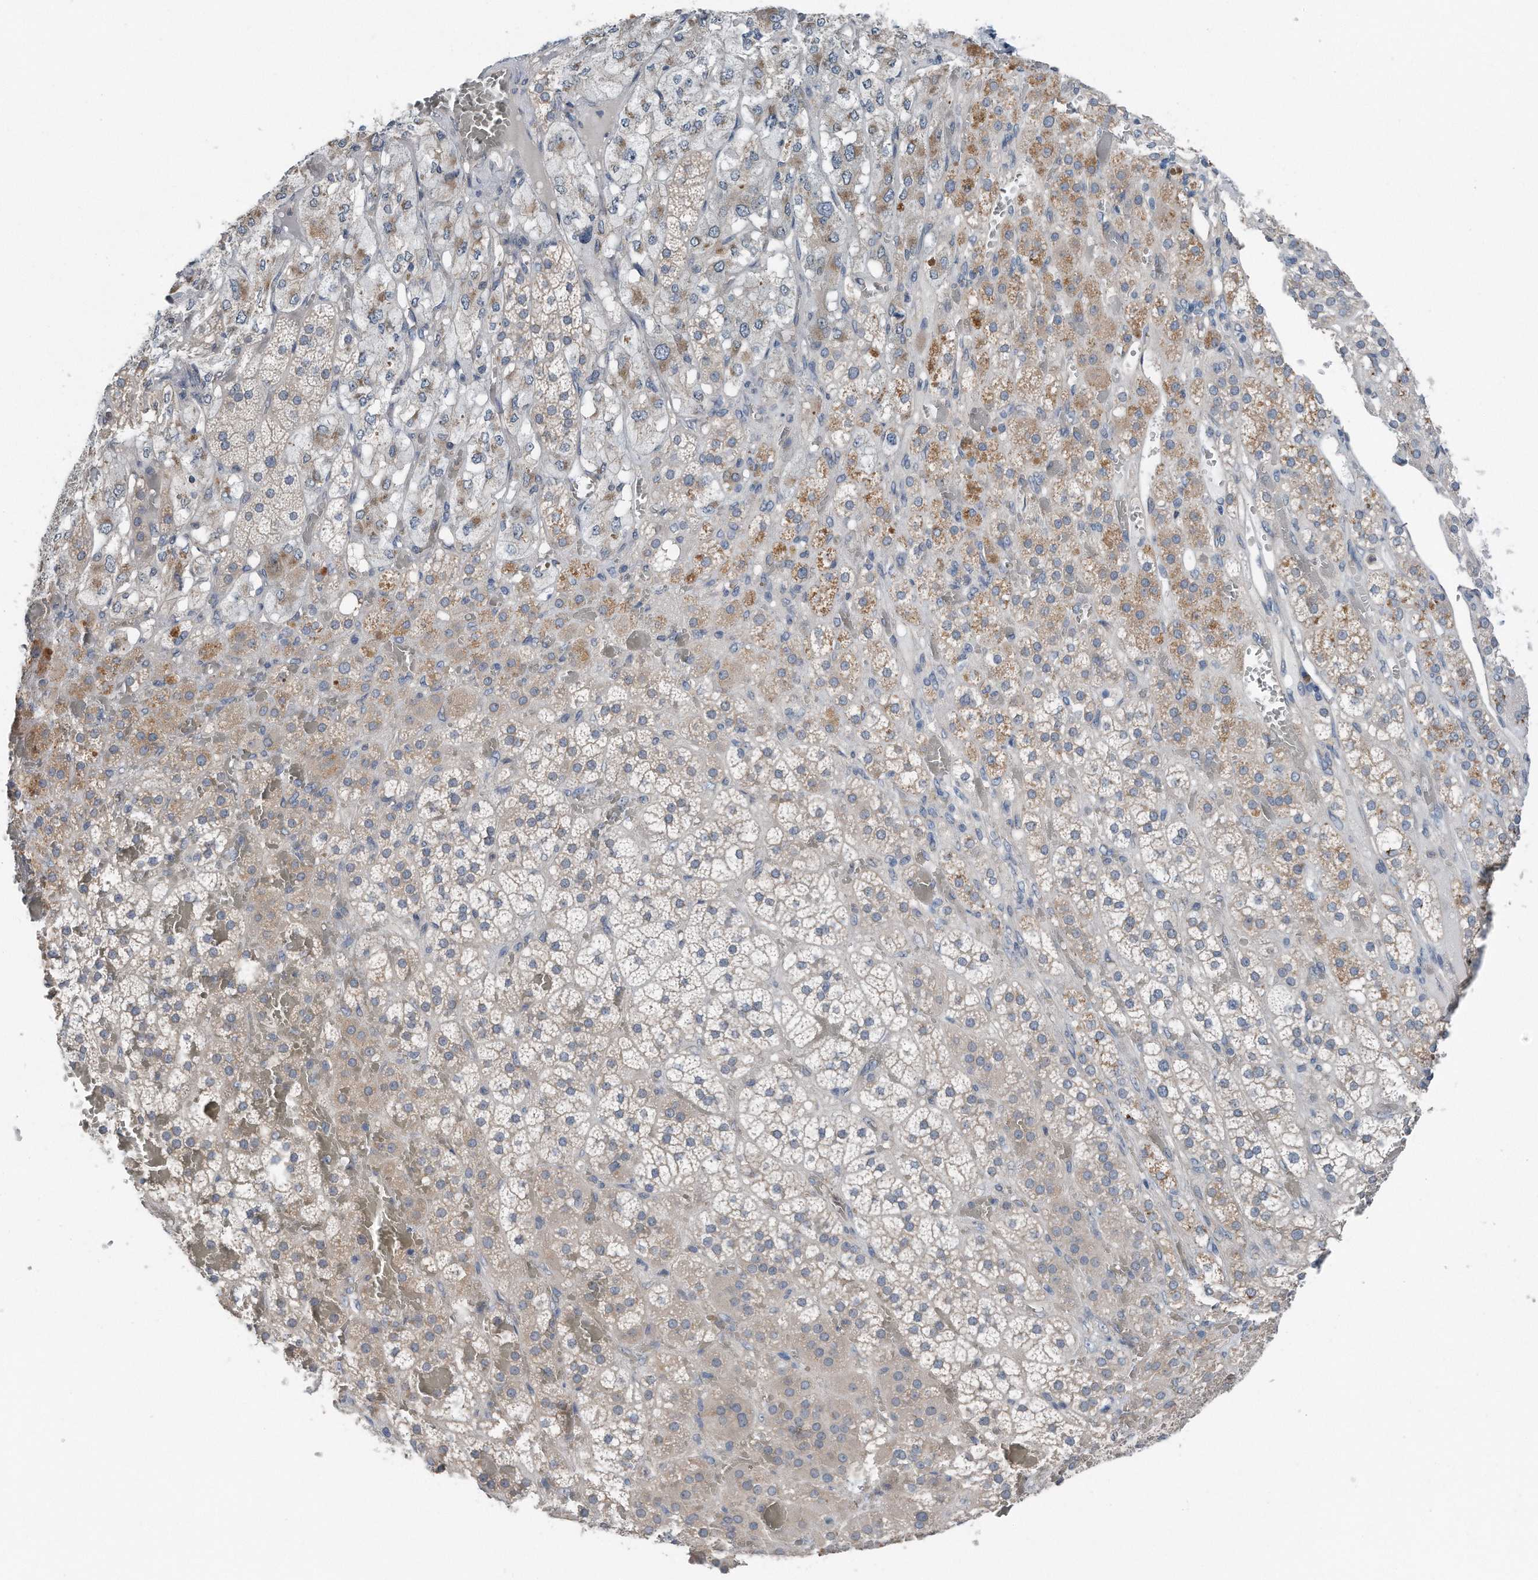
{"staining": {"intensity": "weak", "quantity": "<25%", "location": "cytoplasmic/membranous"}, "tissue": "adrenal gland", "cell_type": "Glandular cells", "image_type": "normal", "snomed": [{"axis": "morphology", "description": "Normal tissue, NOS"}, {"axis": "topography", "description": "Adrenal gland"}], "caption": "High magnification brightfield microscopy of unremarkable adrenal gland stained with DAB (brown) and counterstained with hematoxylin (blue): glandular cells show no significant staining.", "gene": "YRDC", "patient": {"sex": "female", "age": 59}}